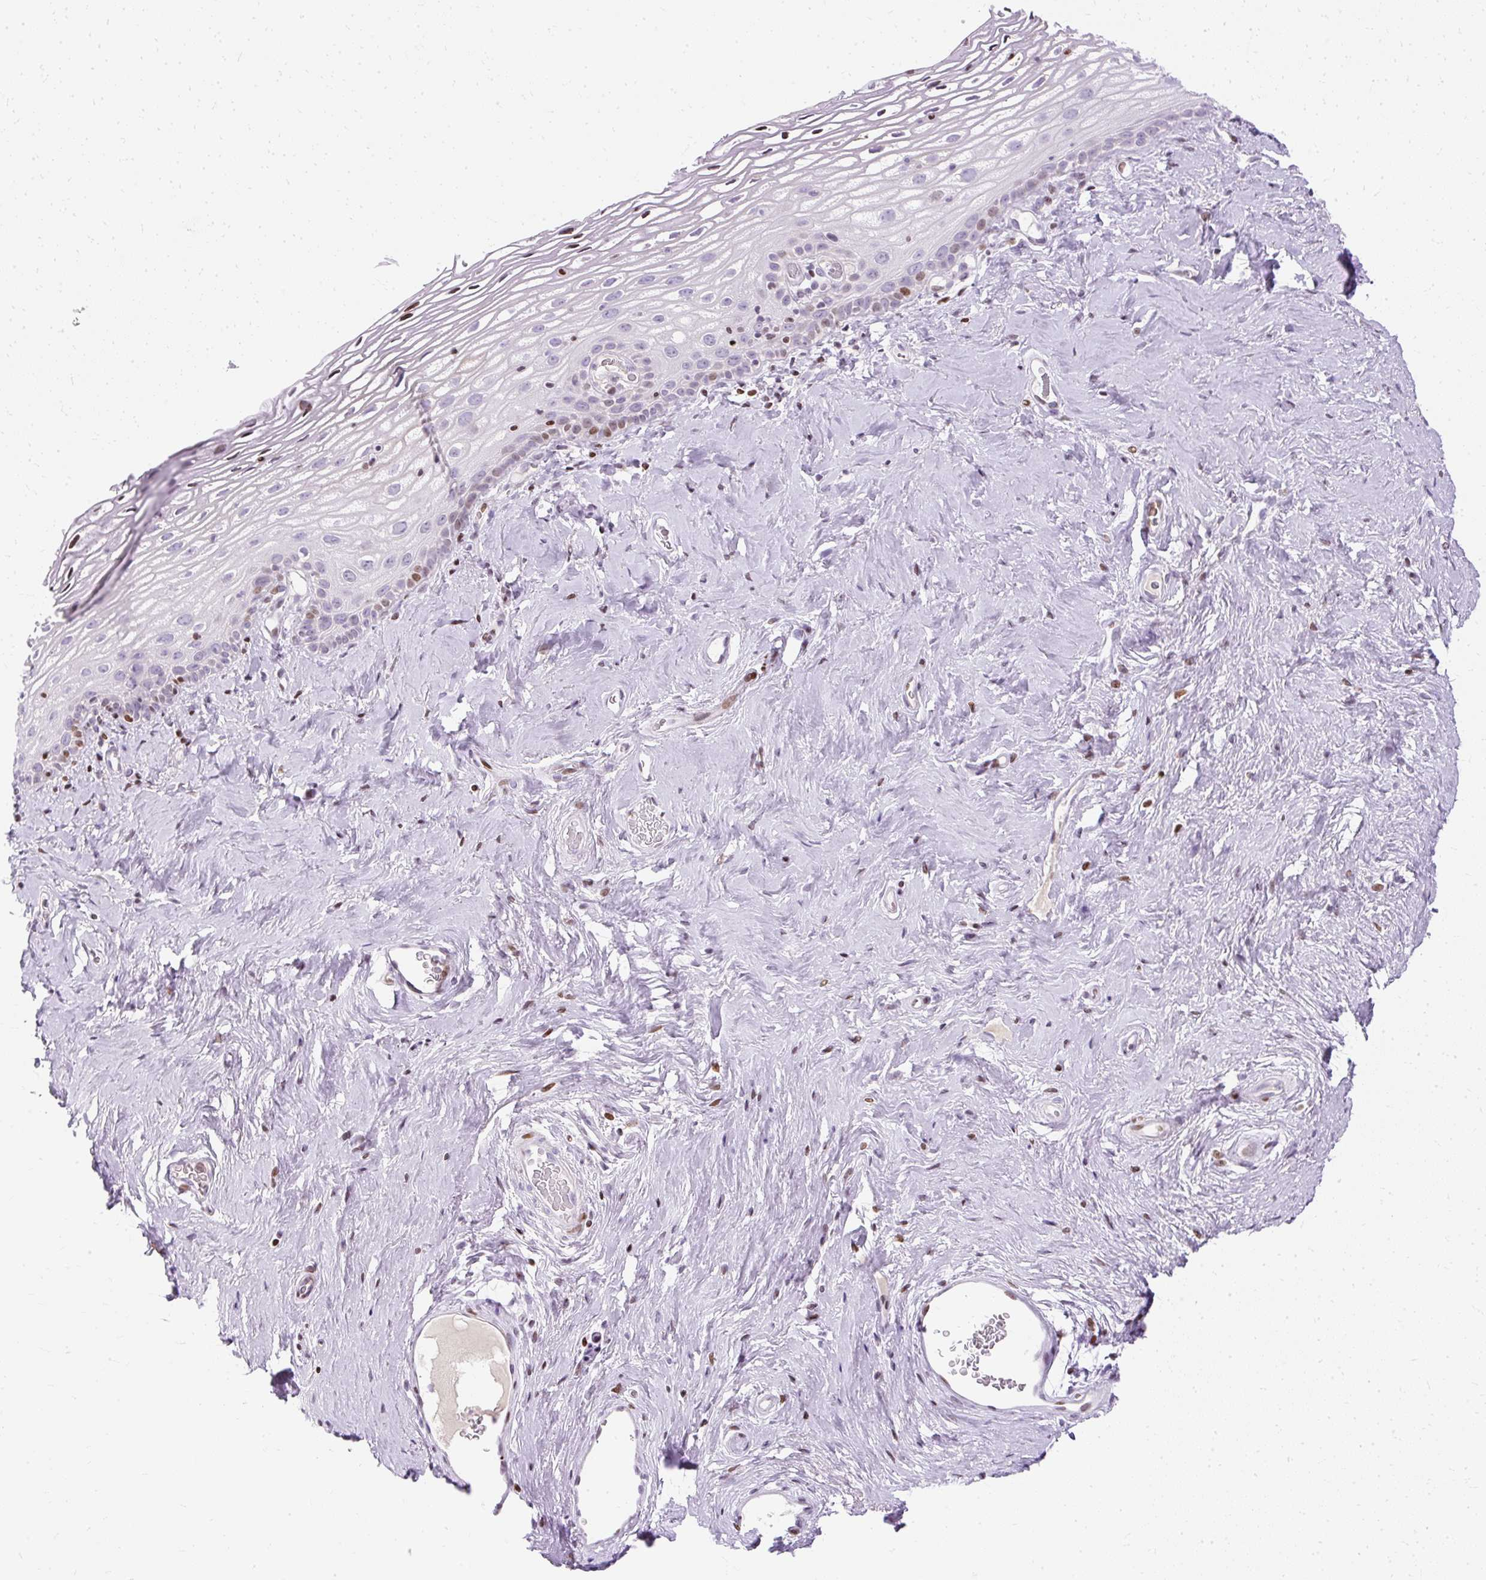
{"staining": {"intensity": "moderate", "quantity": "<25%", "location": "nuclear"}, "tissue": "vagina", "cell_type": "Squamous epithelial cells", "image_type": "normal", "snomed": [{"axis": "morphology", "description": "Normal tissue, NOS"}, {"axis": "morphology", "description": "Adenocarcinoma, NOS"}, {"axis": "topography", "description": "Rectum"}, {"axis": "topography", "description": "Vagina"}, {"axis": "topography", "description": "Peripheral nerve tissue"}], "caption": "Immunohistochemical staining of unremarkable human vagina displays low levels of moderate nuclear expression in about <25% of squamous epithelial cells.", "gene": "TMEM177", "patient": {"sex": "female", "age": 71}}